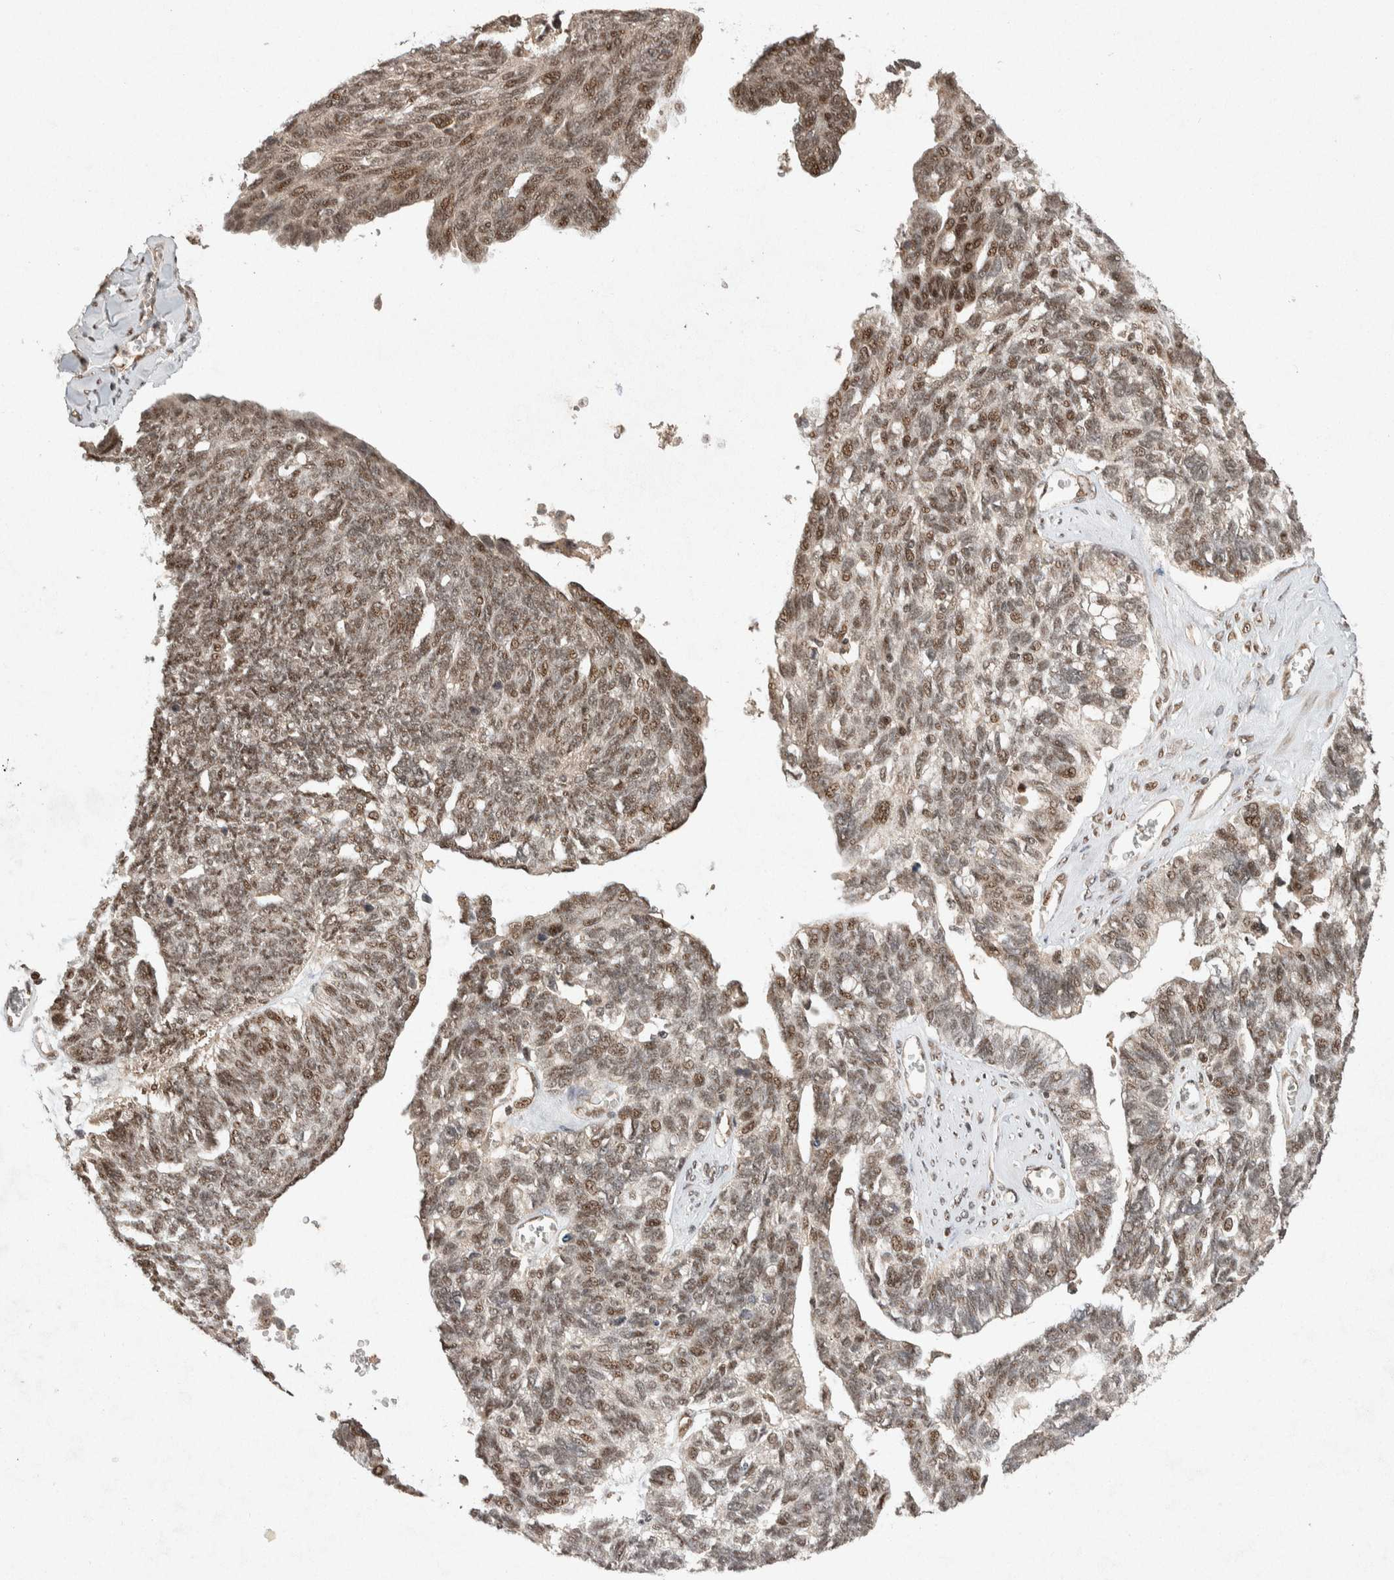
{"staining": {"intensity": "moderate", "quantity": ">75%", "location": "nuclear"}, "tissue": "ovarian cancer", "cell_type": "Tumor cells", "image_type": "cancer", "snomed": [{"axis": "morphology", "description": "Cystadenocarcinoma, serous, NOS"}, {"axis": "topography", "description": "Ovary"}], "caption": "Ovarian serous cystadenocarcinoma stained with a brown dye demonstrates moderate nuclear positive positivity in approximately >75% of tumor cells.", "gene": "TOR1B", "patient": {"sex": "female", "age": 79}}